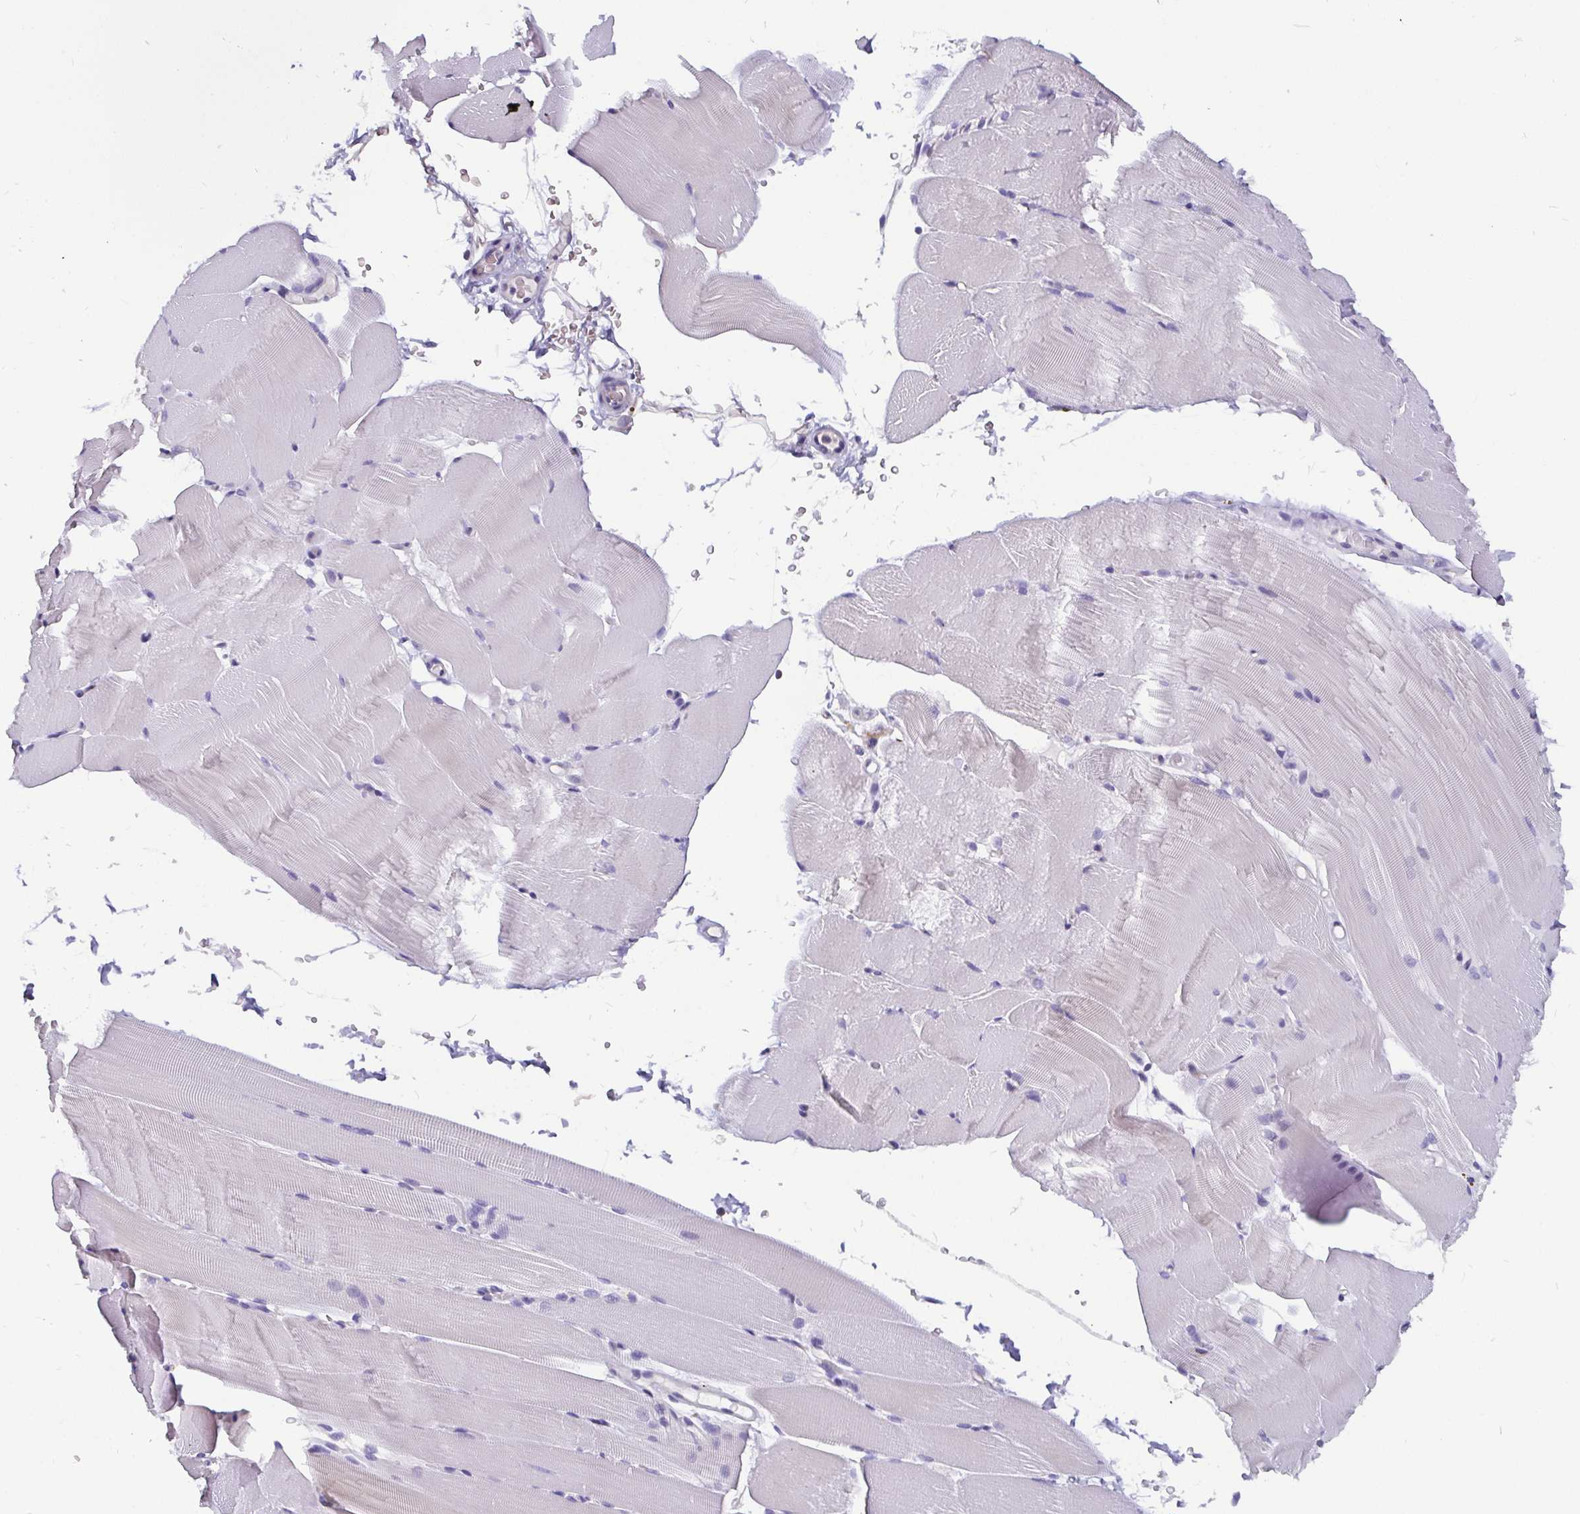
{"staining": {"intensity": "negative", "quantity": "none", "location": "none"}, "tissue": "skeletal muscle", "cell_type": "Myocytes", "image_type": "normal", "snomed": [{"axis": "morphology", "description": "Normal tissue, NOS"}, {"axis": "topography", "description": "Skeletal muscle"}], "caption": "This is an immunohistochemistry (IHC) histopathology image of unremarkable human skeletal muscle. There is no positivity in myocytes.", "gene": "ADAMTS6", "patient": {"sex": "female", "age": 37}}